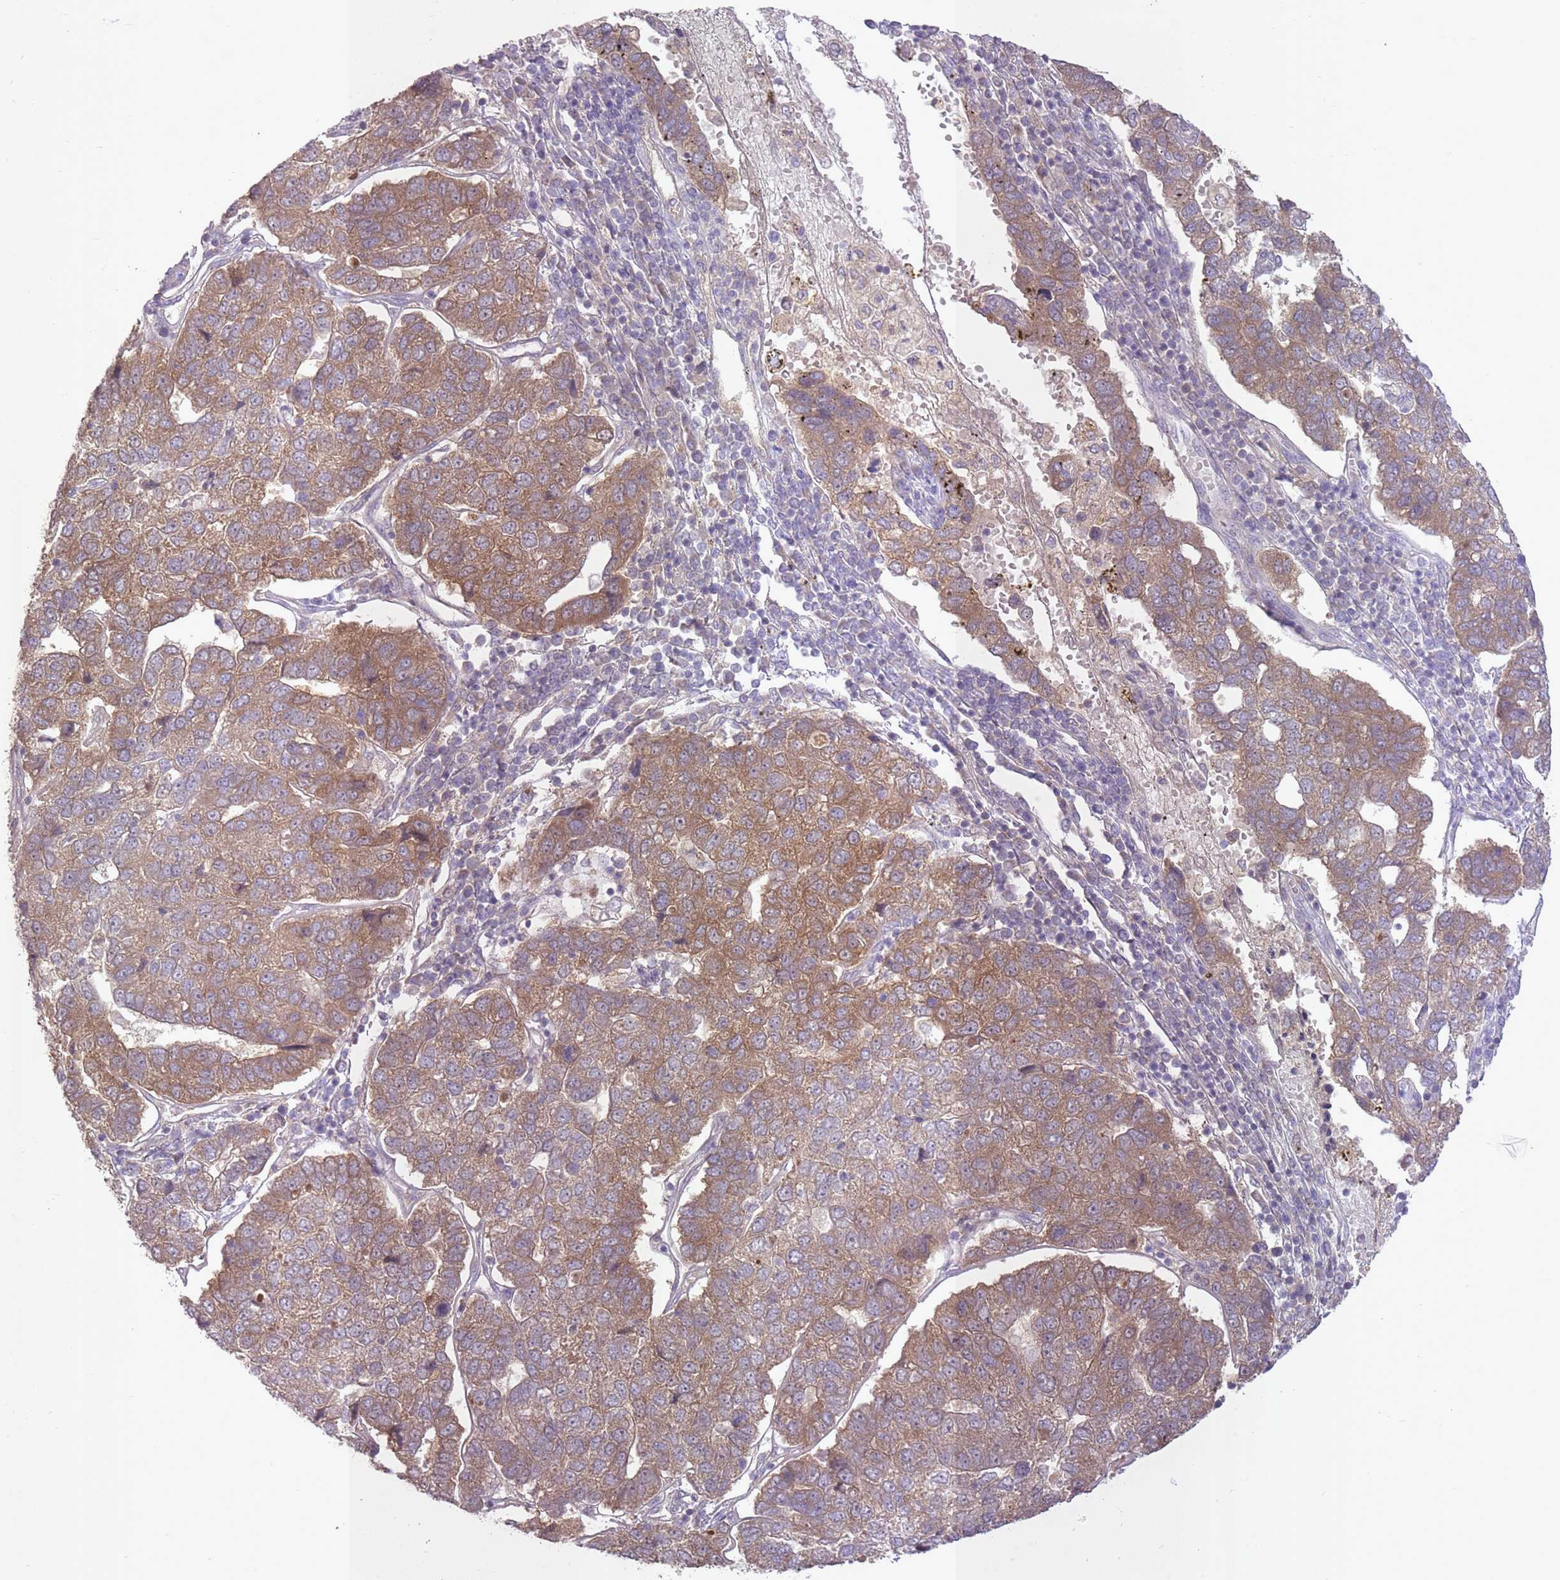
{"staining": {"intensity": "moderate", "quantity": ">75%", "location": "cytoplasmic/membranous"}, "tissue": "pancreatic cancer", "cell_type": "Tumor cells", "image_type": "cancer", "snomed": [{"axis": "morphology", "description": "Adenocarcinoma, NOS"}, {"axis": "topography", "description": "Pancreas"}], "caption": "The histopathology image shows immunohistochemical staining of pancreatic cancer. There is moderate cytoplasmic/membranous positivity is present in approximately >75% of tumor cells.", "gene": "LRATD2", "patient": {"sex": "female", "age": 61}}